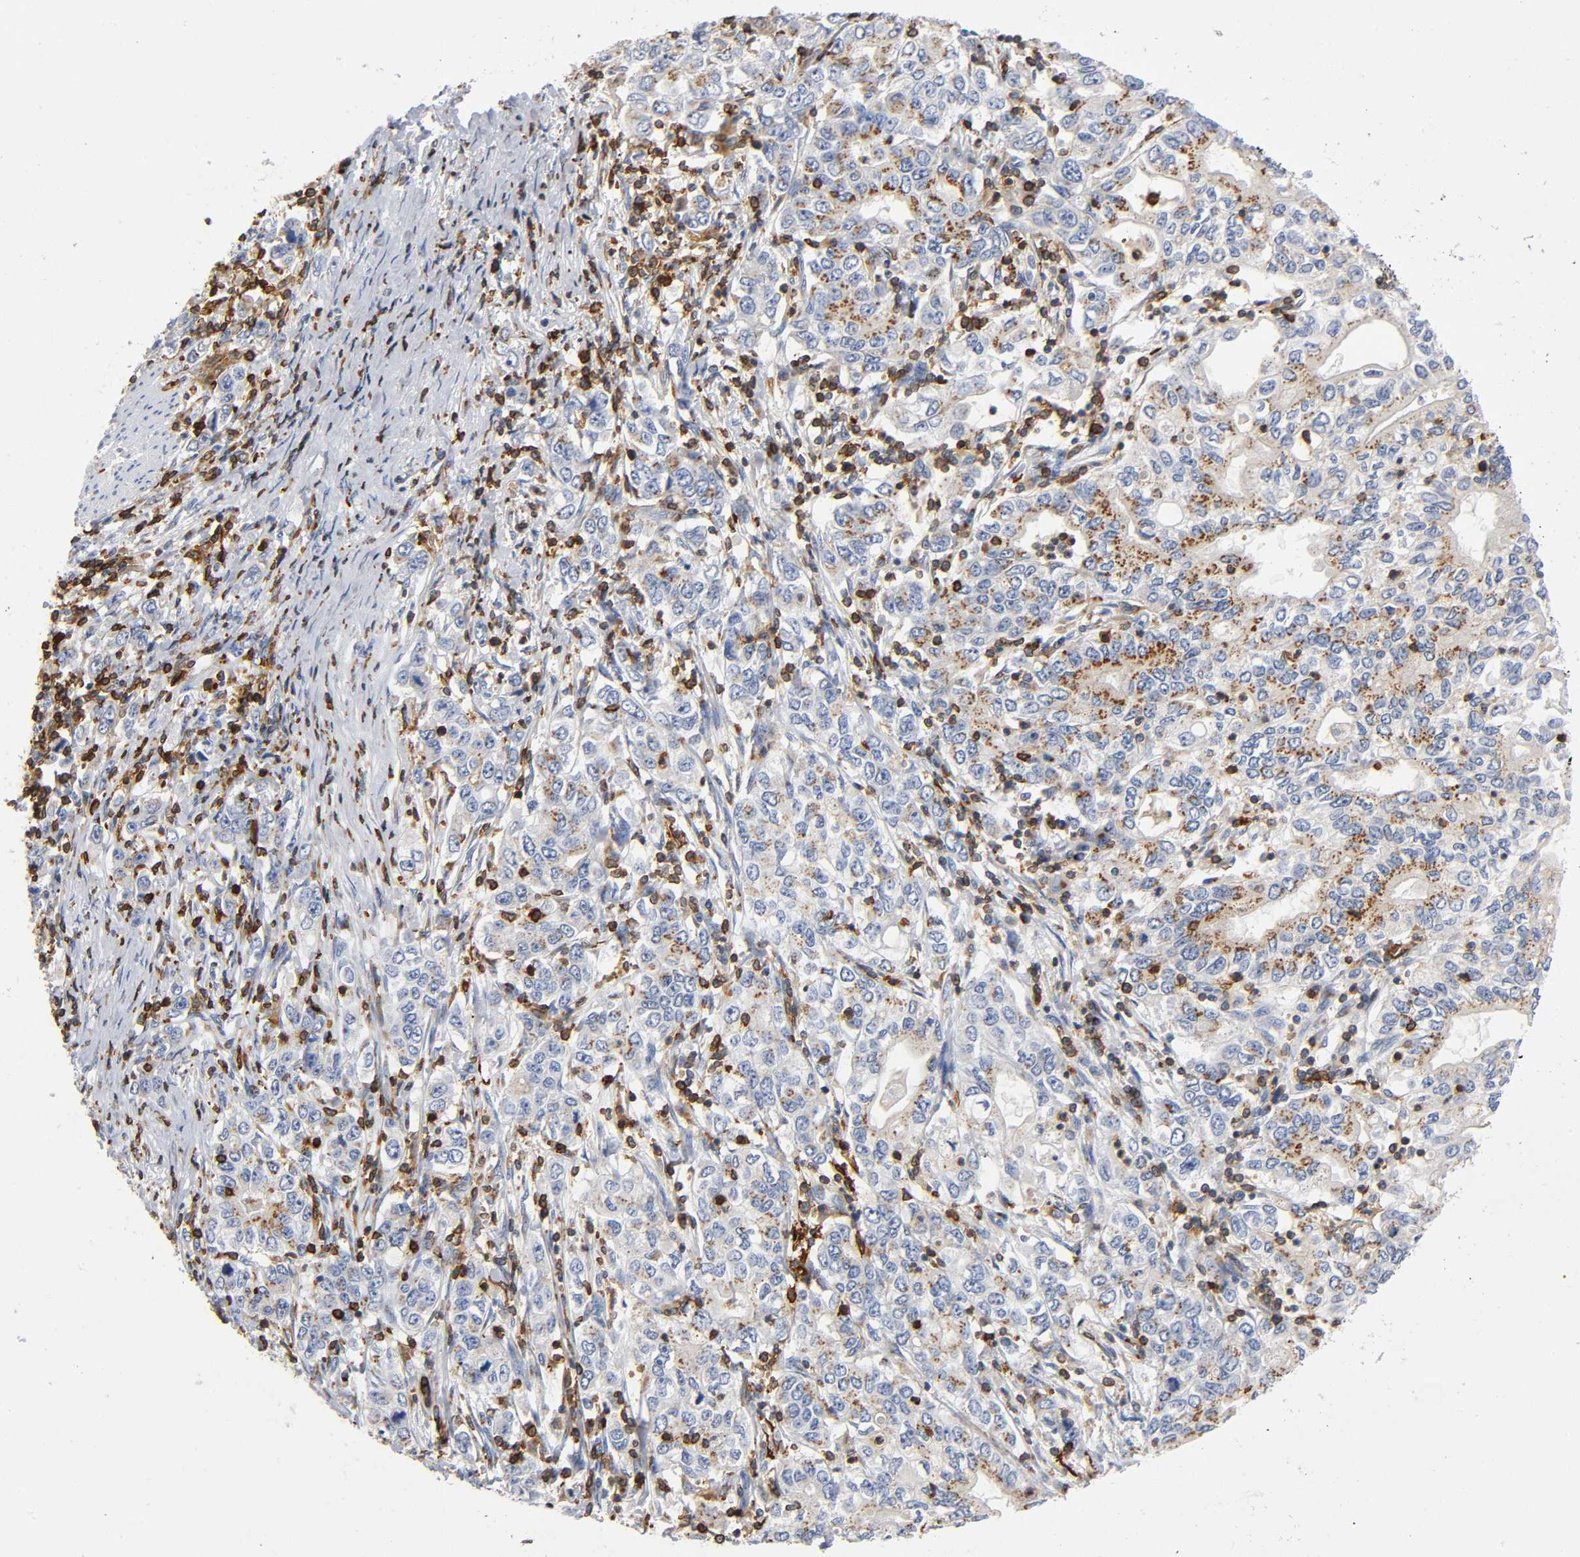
{"staining": {"intensity": "moderate", "quantity": ">75%", "location": "cytoplasmic/membranous"}, "tissue": "stomach cancer", "cell_type": "Tumor cells", "image_type": "cancer", "snomed": [{"axis": "morphology", "description": "Adenocarcinoma, NOS"}, {"axis": "topography", "description": "Stomach, lower"}], "caption": "Adenocarcinoma (stomach) tissue shows moderate cytoplasmic/membranous staining in about >75% of tumor cells", "gene": "CAPN10", "patient": {"sex": "female", "age": 72}}